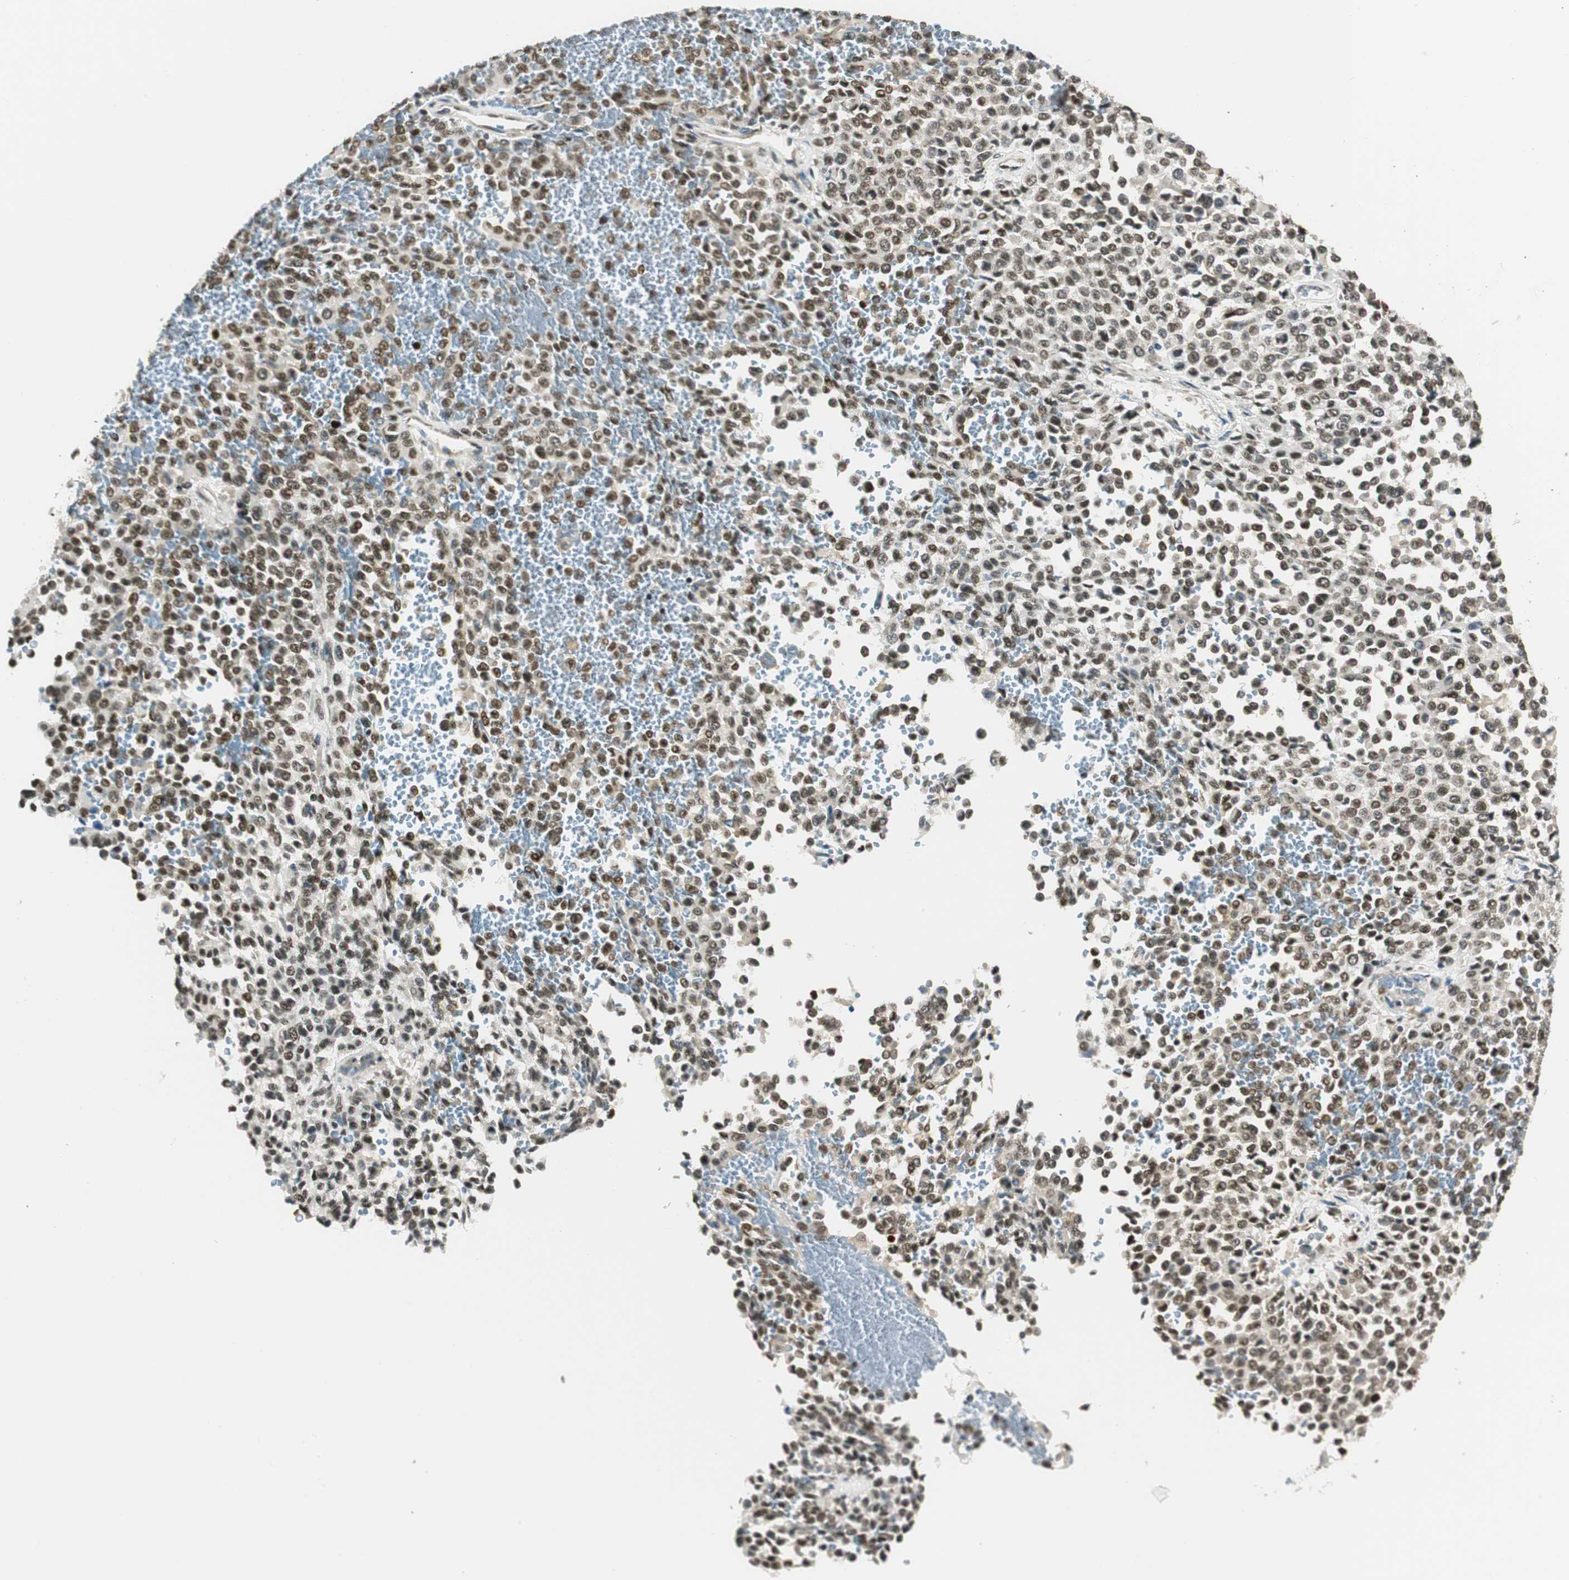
{"staining": {"intensity": "weak", "quantity": ">75%", "location": "nuclear"}, "tissue": "melanoma", "cell_type": "Tumor cells", "image_type": "cancer", "snomed": [{"axis": "morphology", "description": "Malignant melanoma, Metastatic site"}, {"axis": "topography", "description": "Pancreas"}], "caption": "Immunohistochemistry histopathology image of neoplastic tissue: human malignant melanoma (metastatic site) stained using IHC displays low levels of weak protein expression localized specifically in the nuclear of tumor cells, appearing as a nuclear brown color.", "gene": "RING1", "patient": {"sex": "female", "age": 30}}